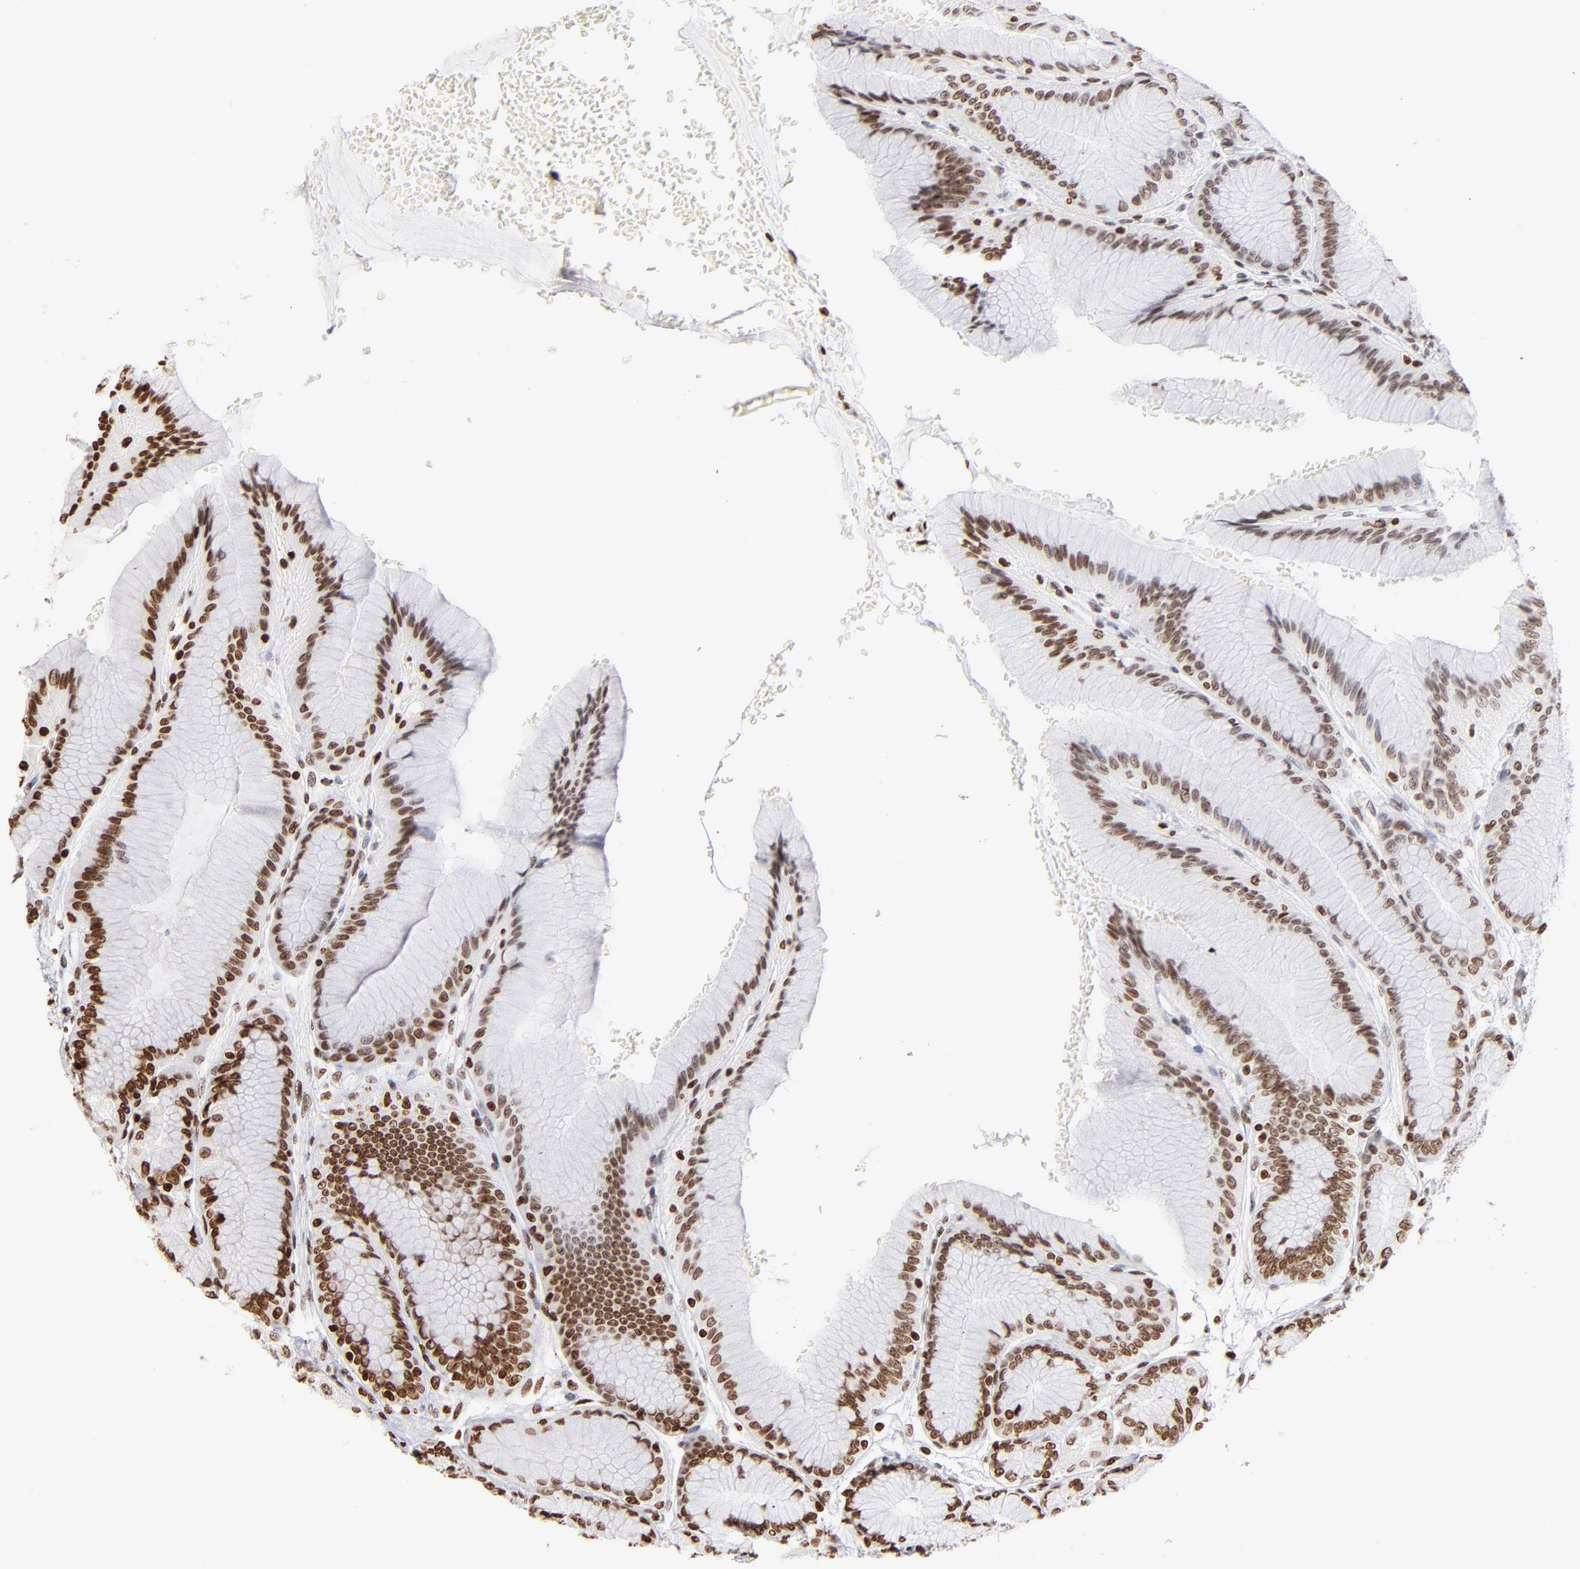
{"staining": {"intensity": "strong", "quantity": ">75%", "location": "nuclear"}, "tissue": "stomach", "cell_type": "Glandular cells", "image_type": "normal", "snomed": [{"axis": "morphology", "description": "Normal tissue, NOS"}, {"axis": "morphology", "description": "Adenocarcinoma, NOS"}, {"axis": "topography", "description": "Stomach"}, {"axis": "topography", "description": "Stomach, lower"}], "caption": "Immunohistochemistry image of benign human stomach stained for a protein (brown), which exhibits high levels of strong nuclear positivity in approximately >75% of glandular cells.", "gene": "RTL4", "patient": {"sex": "female", "age": 65}}